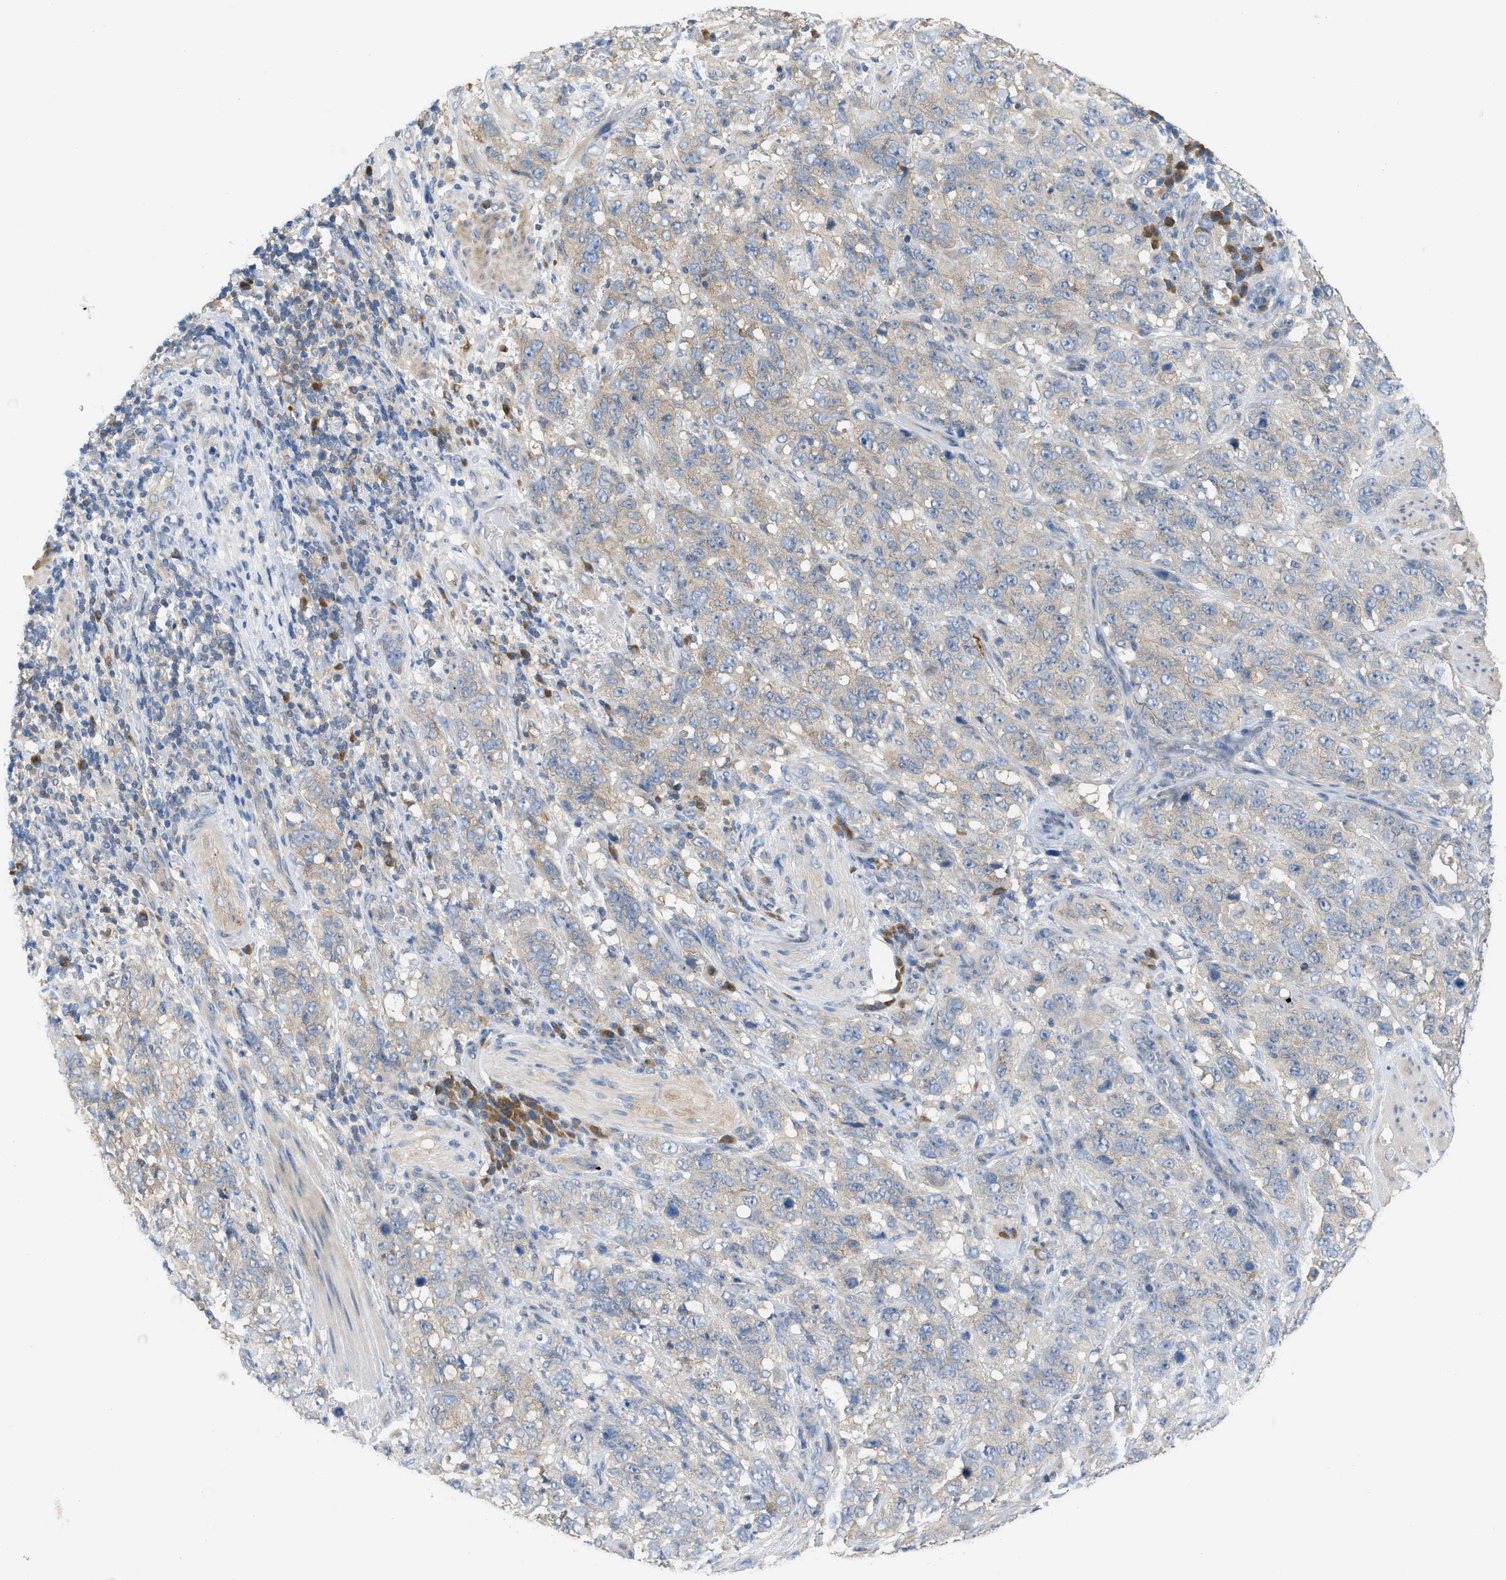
{"staining": {"intensity": "weak", "quantity": "<25%", "location": "cytoplasmic/membranous"}, "tissue": "stomach cancer", "cell_type": "Tumor cells", "image_type": "cancer", "snomed": [{"axis": "morphology", "description": "Adenocarcinoma, NOS"}, {"axis": "topography", "description": "Stomach"}], "caption": "Immunohistochemistry image of neoplastic tissue: human stomach cancer stained with DAB reveals no significant protein staining in tumor cells. (Brightfield microscopy of DAB immunohistochemistry at high magnification).", "gene": "UBA5", "patient": {"sex": "male", "age": 48}}